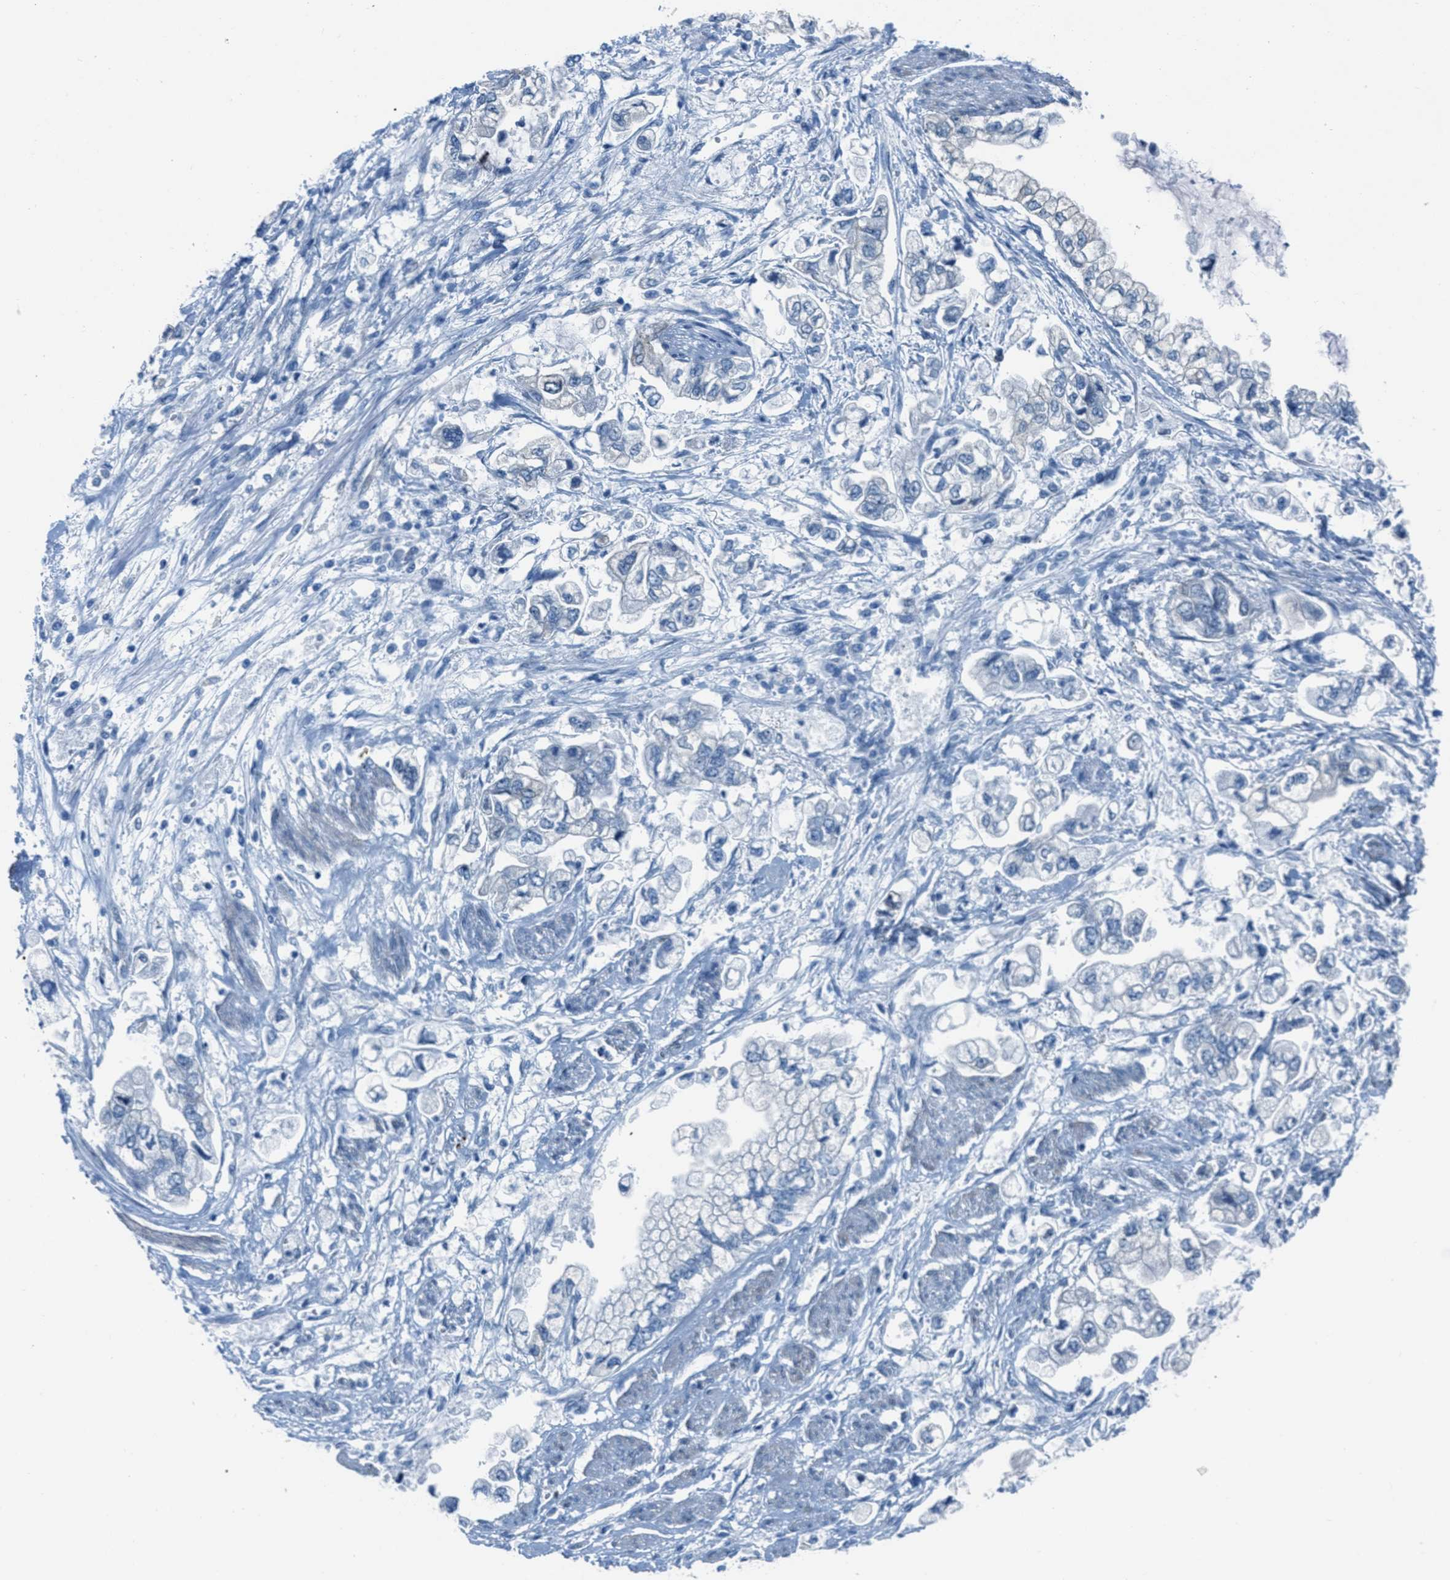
{"staining": {"intensity": "negative", "quantity": "none", "location": "none"}, "tissue": "stomach cancer", "cell_type": "Tumor cells", "image_type": "cancer", "snomed": [{"axis": "morphology", "description": "Normal tissue, NOS"}, {"axis": "morphology", "description": "Adenocarcinoma, NOS"}, {"axis": "topography", "description": "Stomach"}], "caption": "This is an IHC histopathology image of adenocarcinoma (stomach). There is no positivity in tumor cells.", "gene": "MAPRE2", "patient": {"sex": "male", "age": 62}}